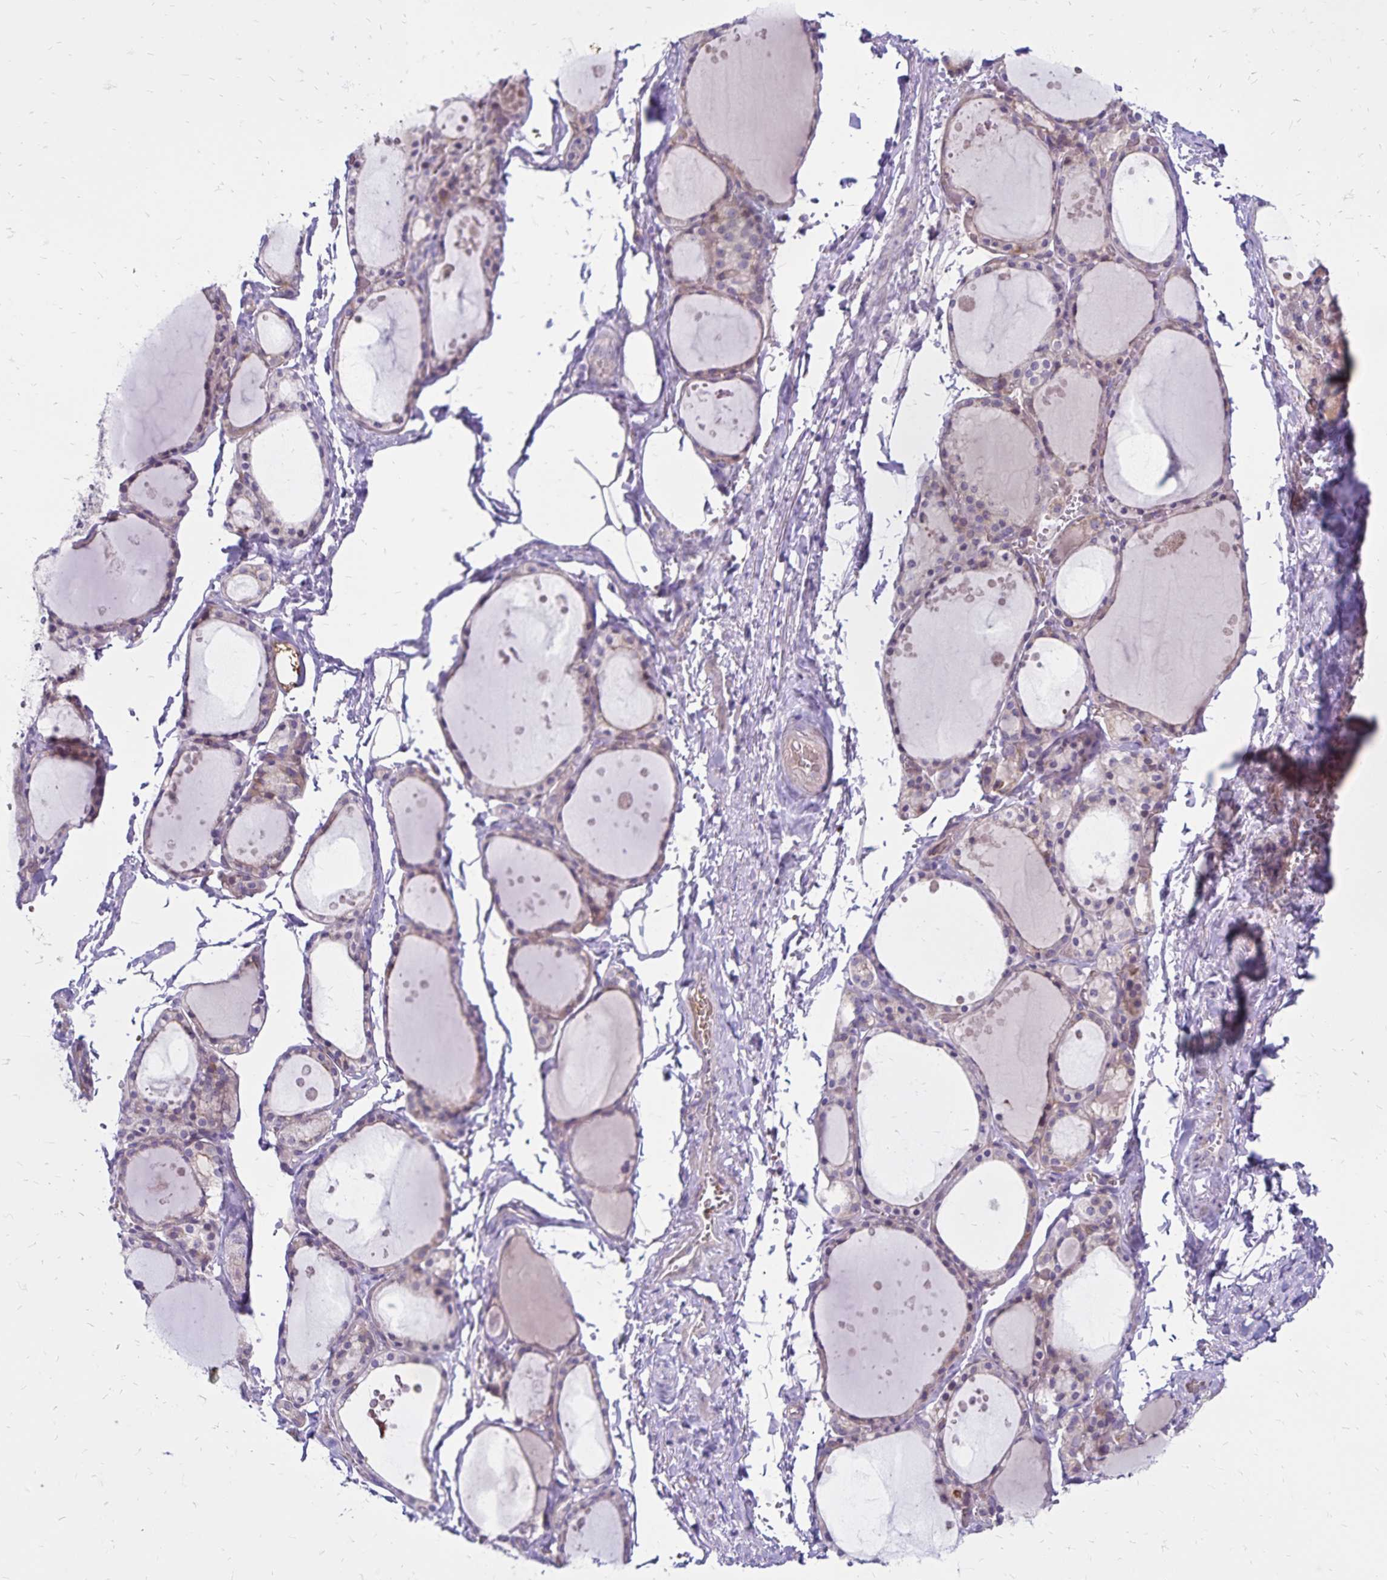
{"staining": {"intensity": "weak", "quantity": "25%-75%", "location": "cytoplasmic/membranous"}, "tissue": "thyroid gland", "cell_type": "Glandular cells", "image_type": "normal", "snomed": [{"axis": "morphology", "description": "Normal tissue, NOS"}, {"axis": "topography", "description": "Thyroid gland"}], "caption": "Immunohistochemistry micrograph of benign human thyroid gland stained for a protein (brown), which exhibits low levels of weak cytoplasmic/membranous expression in approximately 25%-75% of glandular cells.", "gene": "FSD1", "patient": {"sex": "male", "age": 68}}